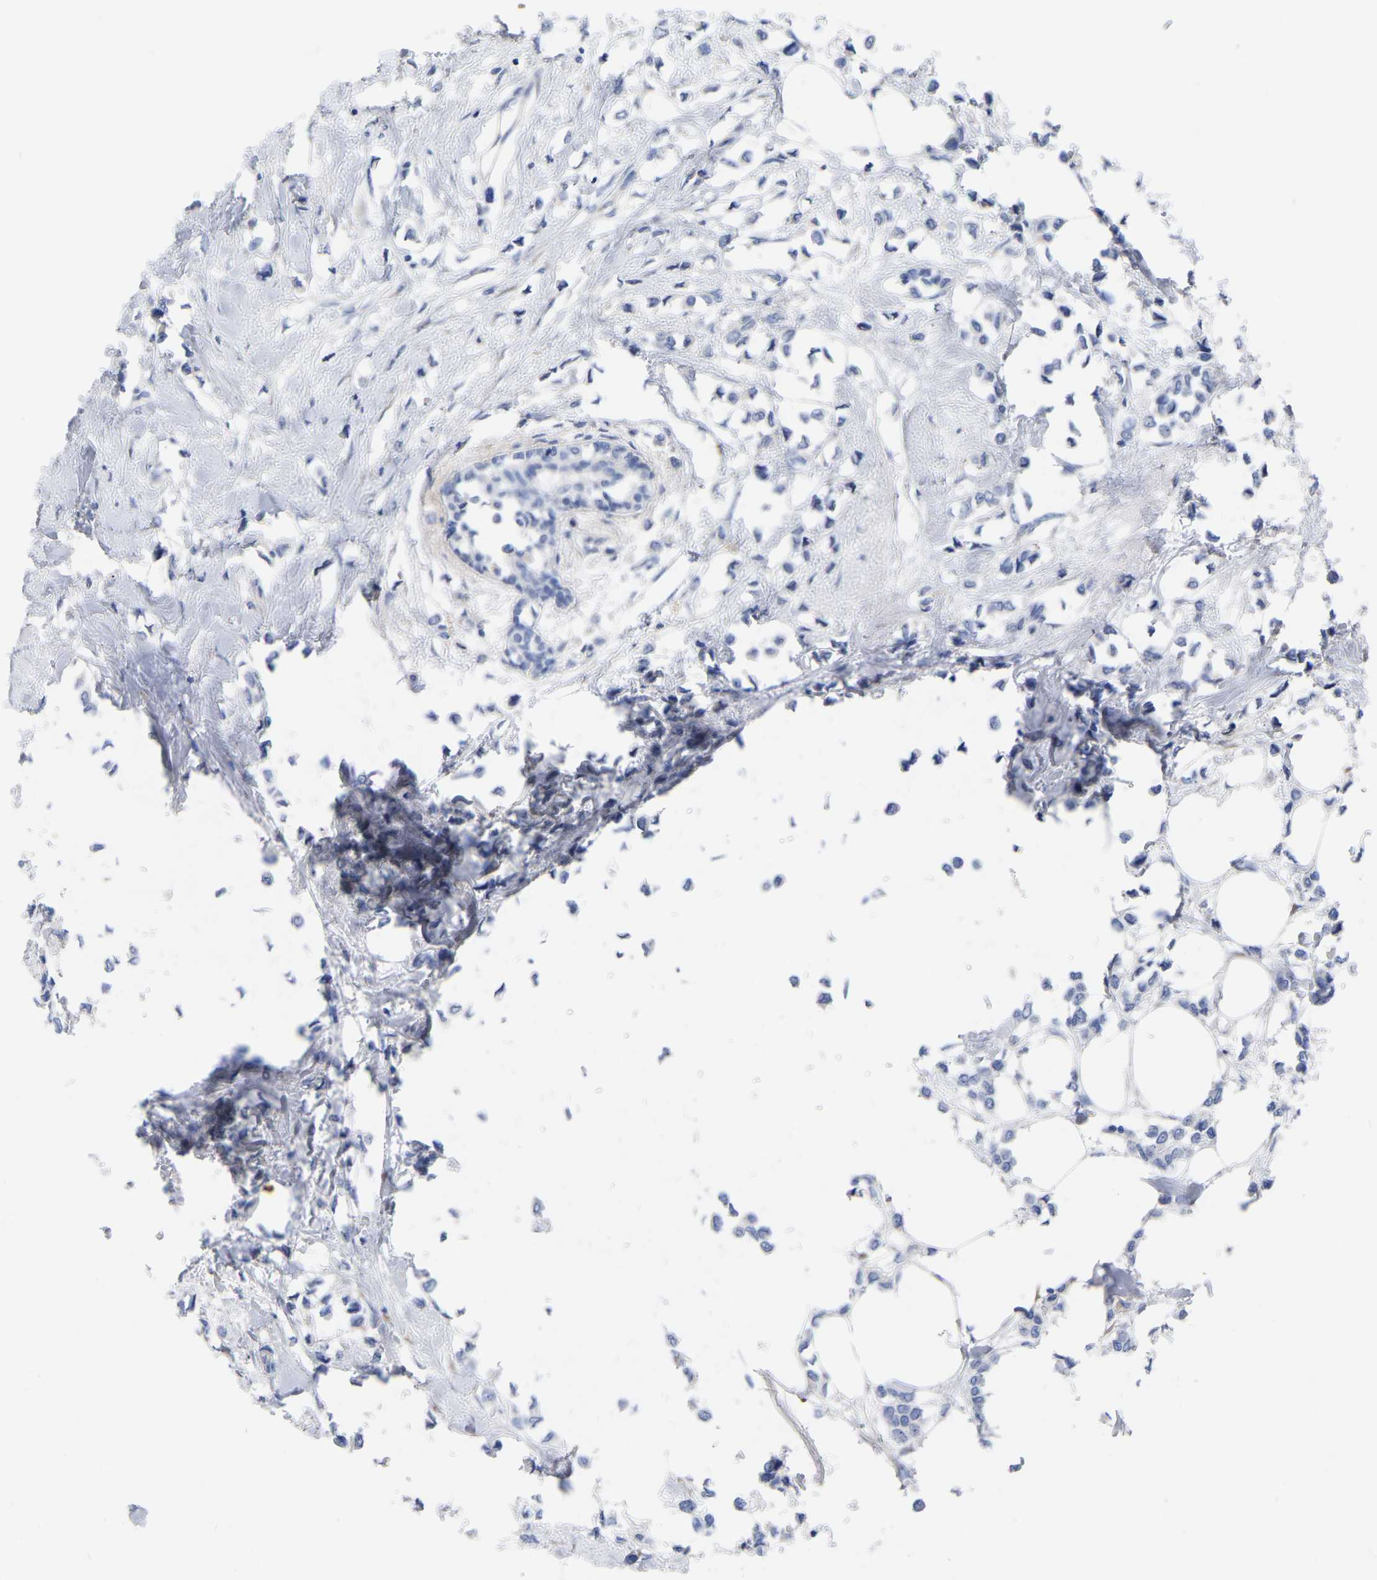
{"staining": {"intensity": "negative", "quantity": "none", "location": "none"}, "tissue": "breast cancer", "cell_type": "Tumor cells", "image_type": "cancer", "snomed": [{"axis": "morphology", "description": "Lobular carcinoma"}, {"axis": "topography", "description": "Breast"}], "caption": "The IHC photomicrograph has no significant expression in tumor cells of breast lobular carcinoma tissue. The staining is performed using DAB brown chromogen with nuclei counter-stained in using hematoxylin.", "gene": "HAPLN1", "patient": {"sex": "female", "age": 51}}